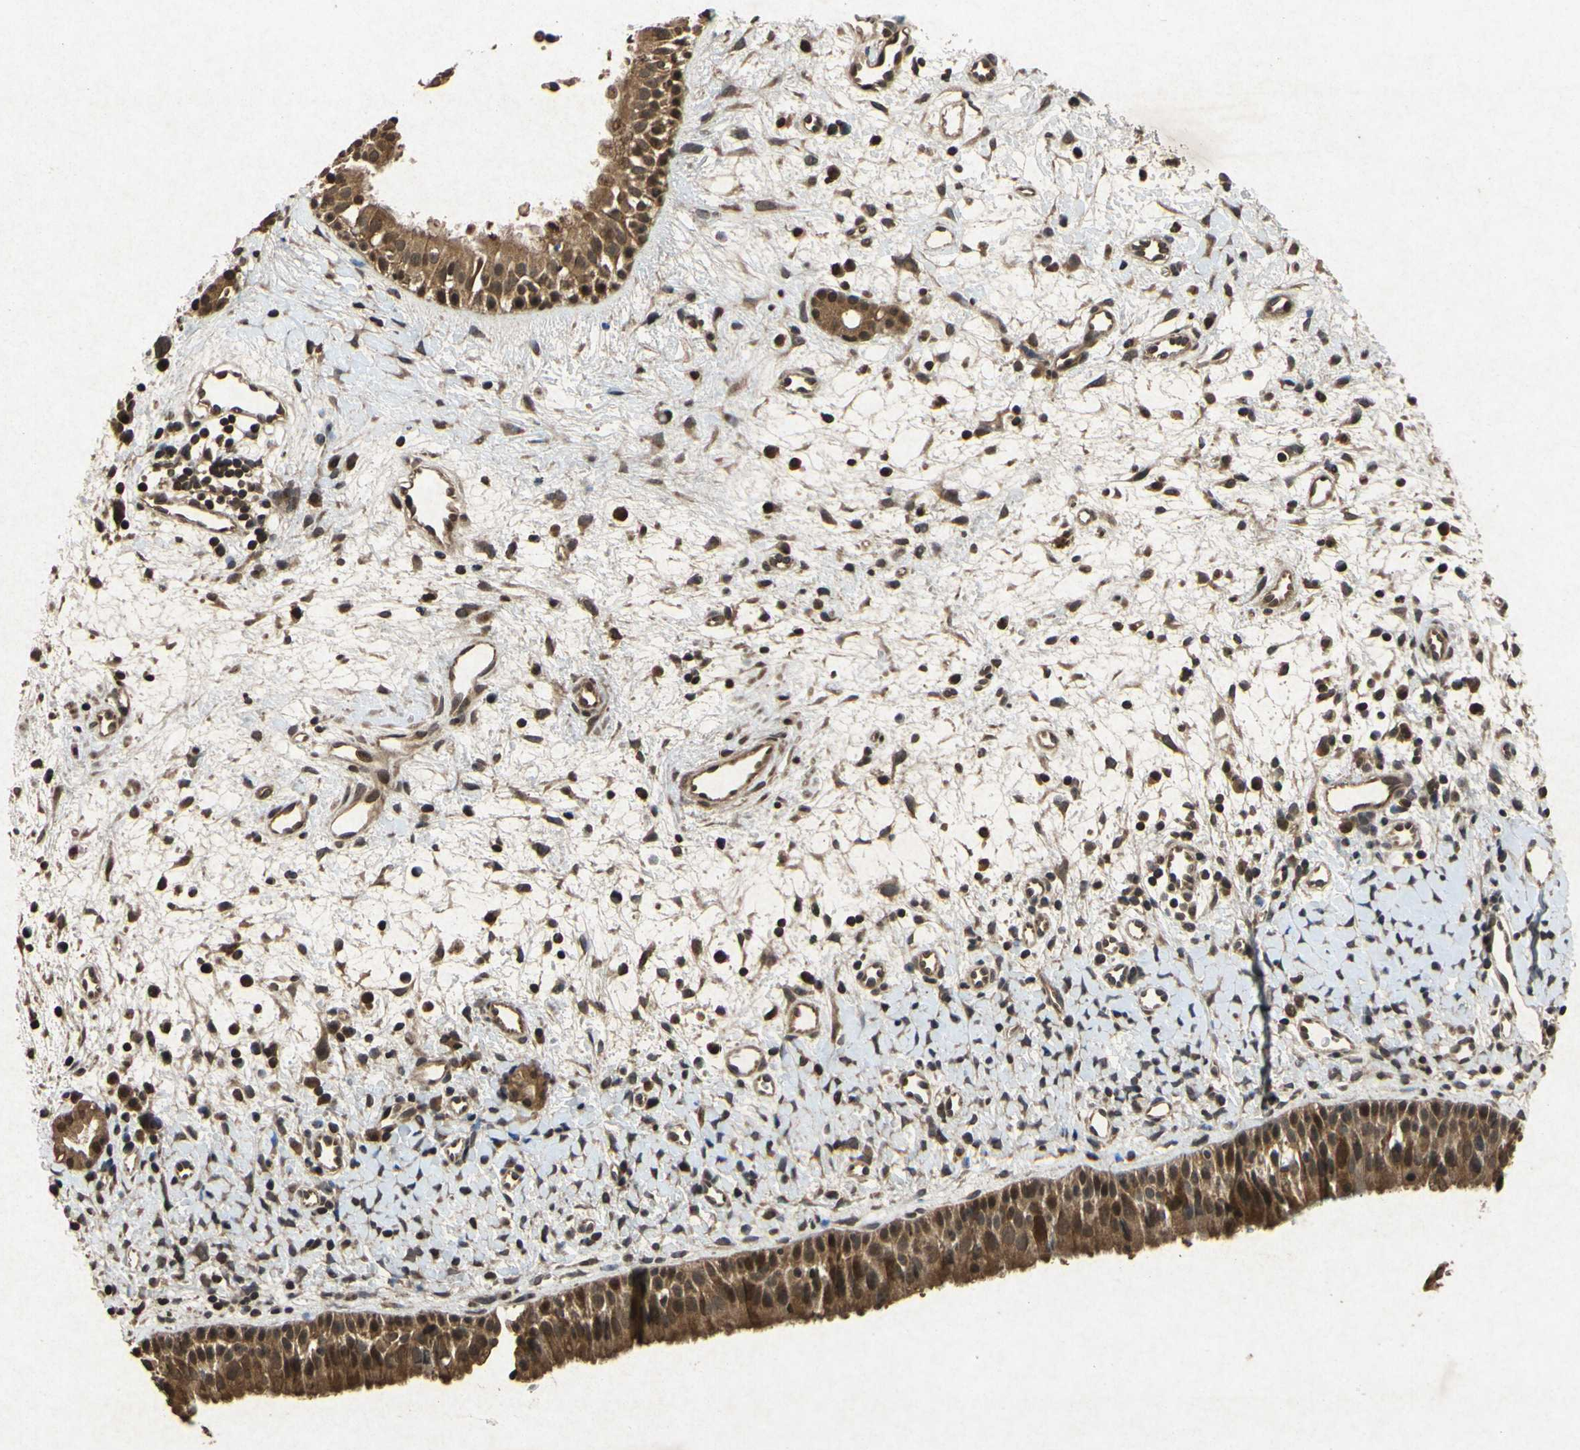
{"staining": {"intensity": "strong", "quantity": ">75%", "location": "cytoplasmic/membranous,nuclear"}, "tissue": "nasopharynx", "cell_type": "Respiratory epithelial cells", "image_type": "normal", "snomed": [{"axis": "morphology", "description": "Normal tissue, NOS"}, {"axis": "topography", "description": "Nasopharynx"}], "caption": "Strong cytoplasmic/membranous,nuclear expression for a protein is identified in about >75% of respiratory epithelial cells of benign nasopharynx using IHC.", "gene": "ATP6V1H", "patient": {"sex": "male", "age": 22}}